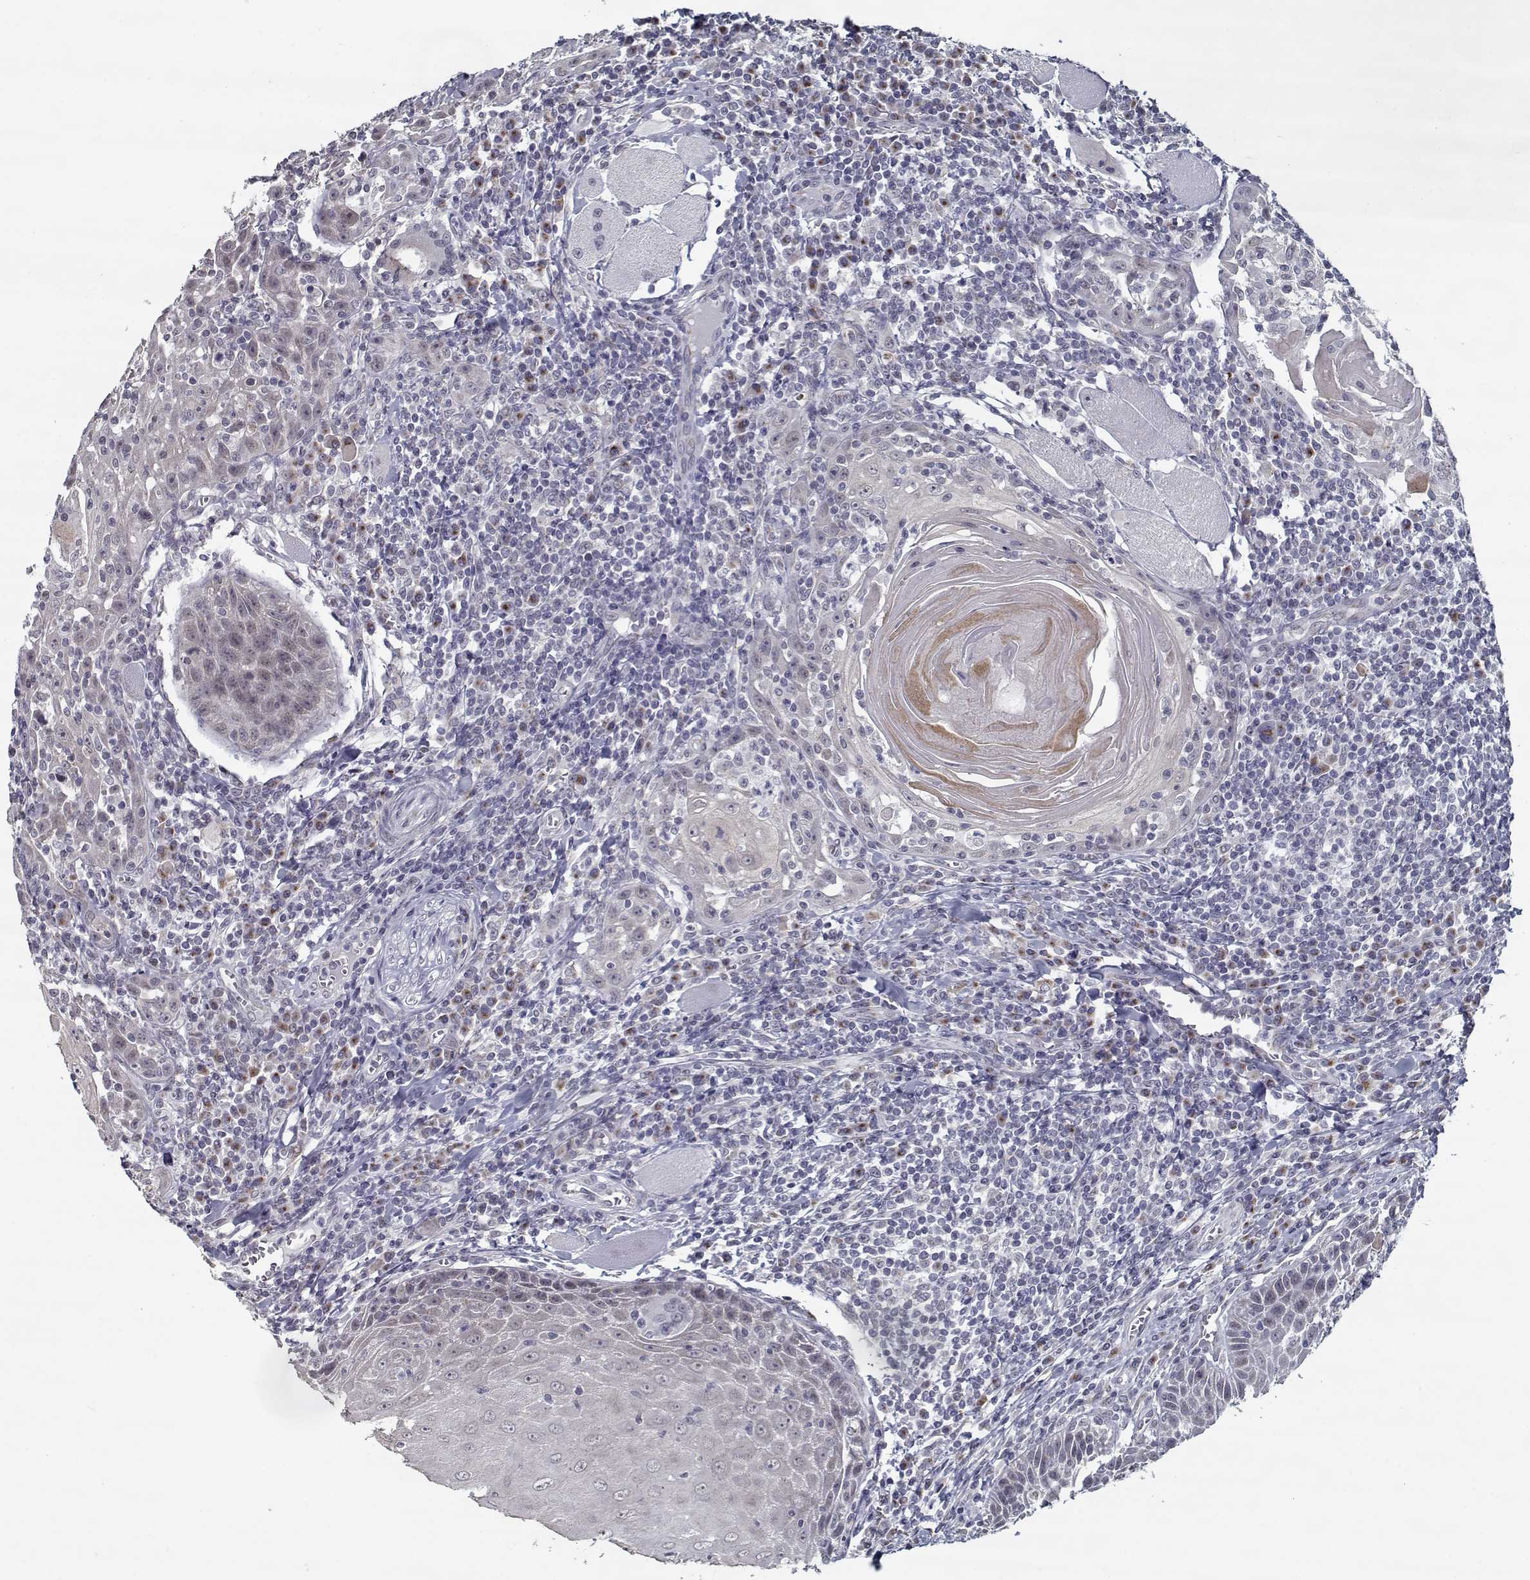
{"staining": {"intensity": "weak", "quantity": "25%-75%", "location": "cytoplasmic/membranous"}, "tissue": "head and neck cancer", "cell_type": "Tumor cells", "image_type": "cancer", "snomed": [{"axis": "morphology", "description": "Normal tissue, NOS"}, {"axis": "morphology", "description": "Squamous cell carcinoma, NOS"}, {"axis": "topography", "description": "Oral tissue"}, {"axis": "topography", "description": "Head-Neck"}], "caption": "Head and neck cancer stained for a protein (brown) exhibits weak cytoplasmic/membranous positive positivity in about 25%-75% of tumor cells.", "gene": "SEC16B", "patient": {"sex": "male", "age": 52}}